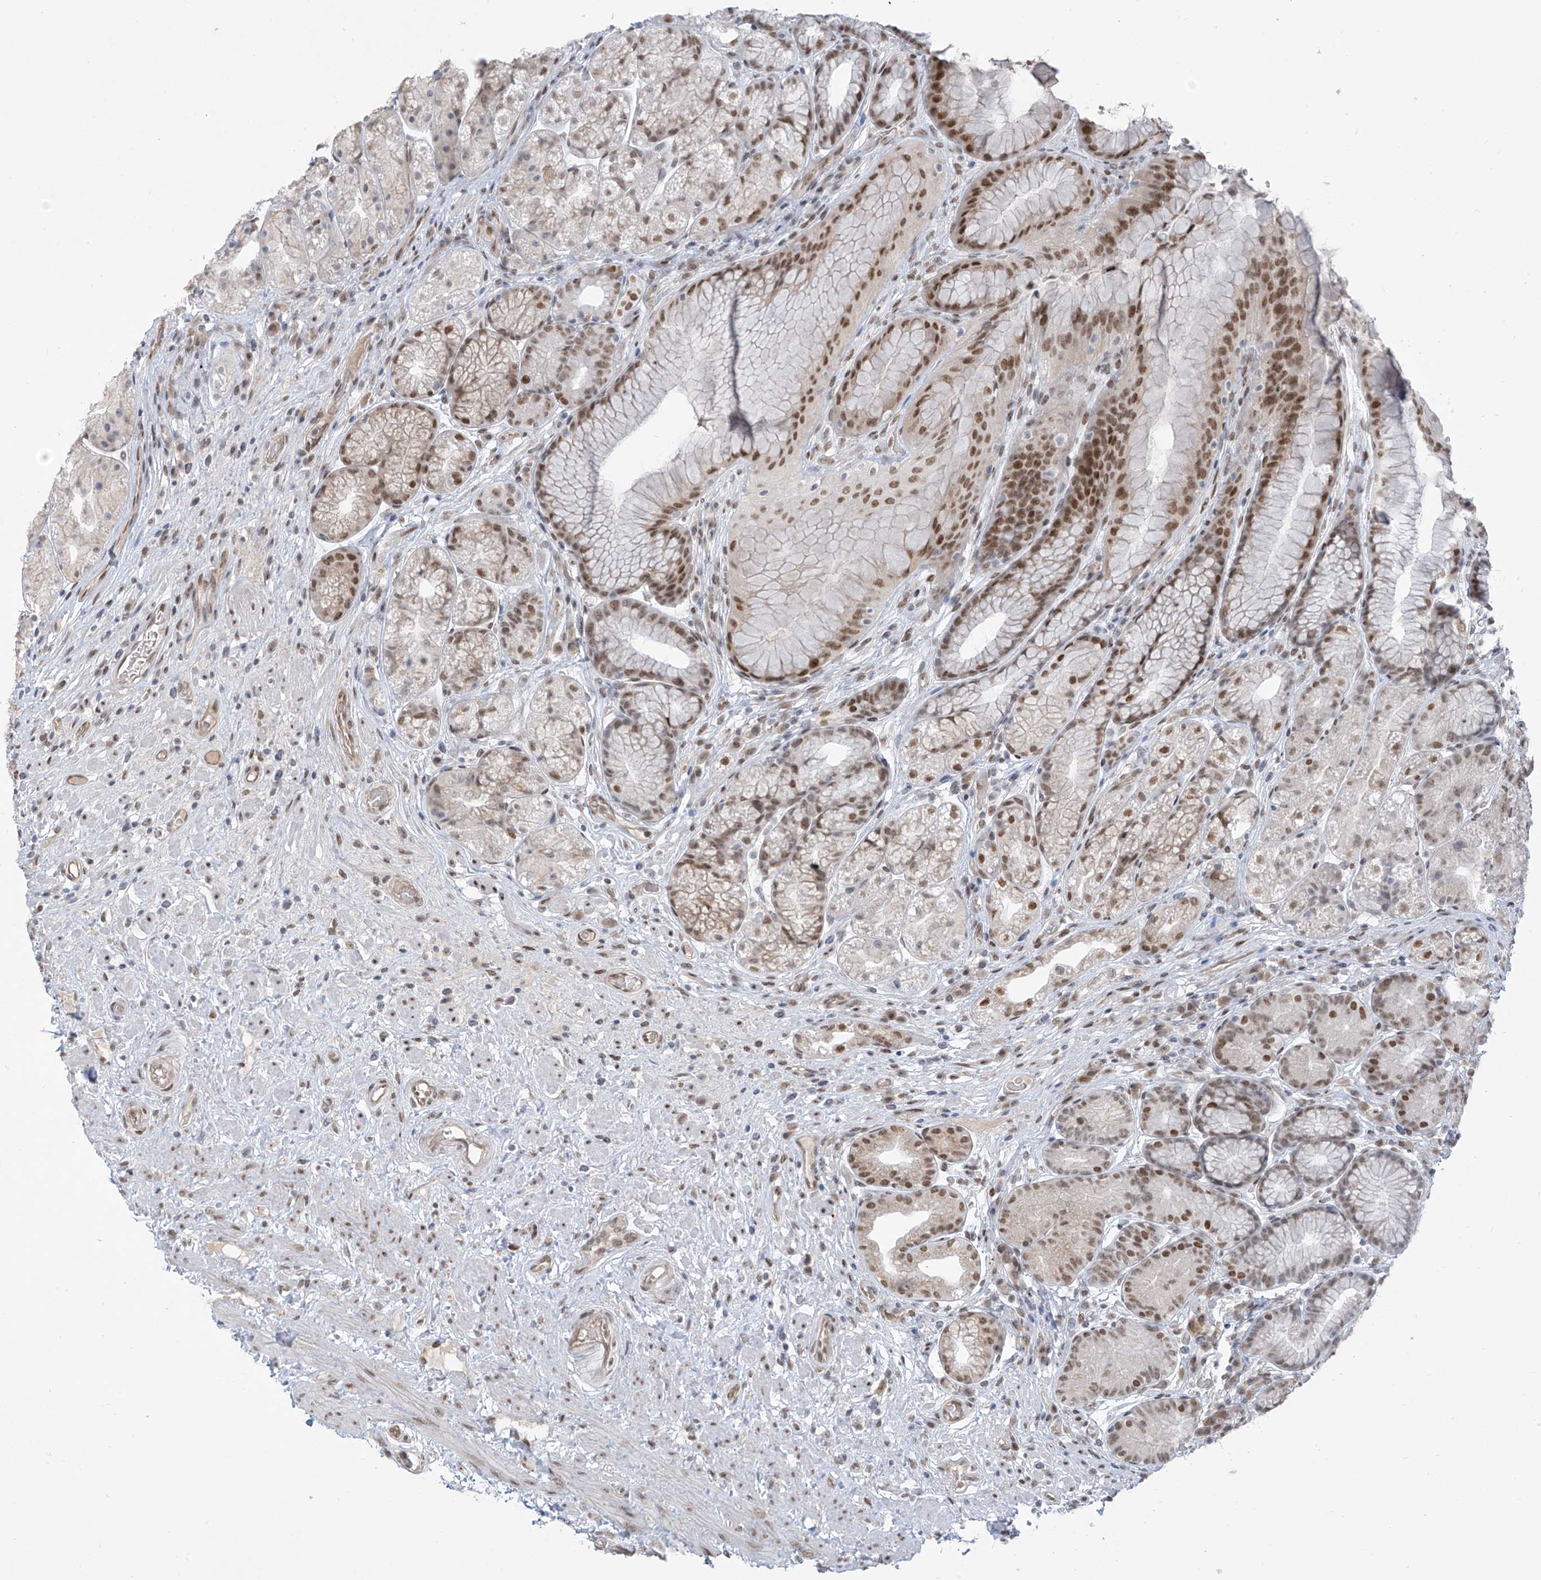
{"staining": {"intensity": "moderate", "quantity": "25%-75%", "location": "nuclear"}, "tissue": "stomach", "cell_type": "Glandular cells", "image_type": "normal", "snomed": [{"axis": "morphology", "description": "Normal tissue, NOS"}, {"axis": "topography", "description": "Stomach"}], "caption": "Protein staining shows moderate nuclear expression in about 25%-75% of glandular cells in unremarkable stomach. (DAB IHC with brightfield microscopy, high magnification).", "gene": "MCM9", "patient": {"sex": "male", "age": 57}}